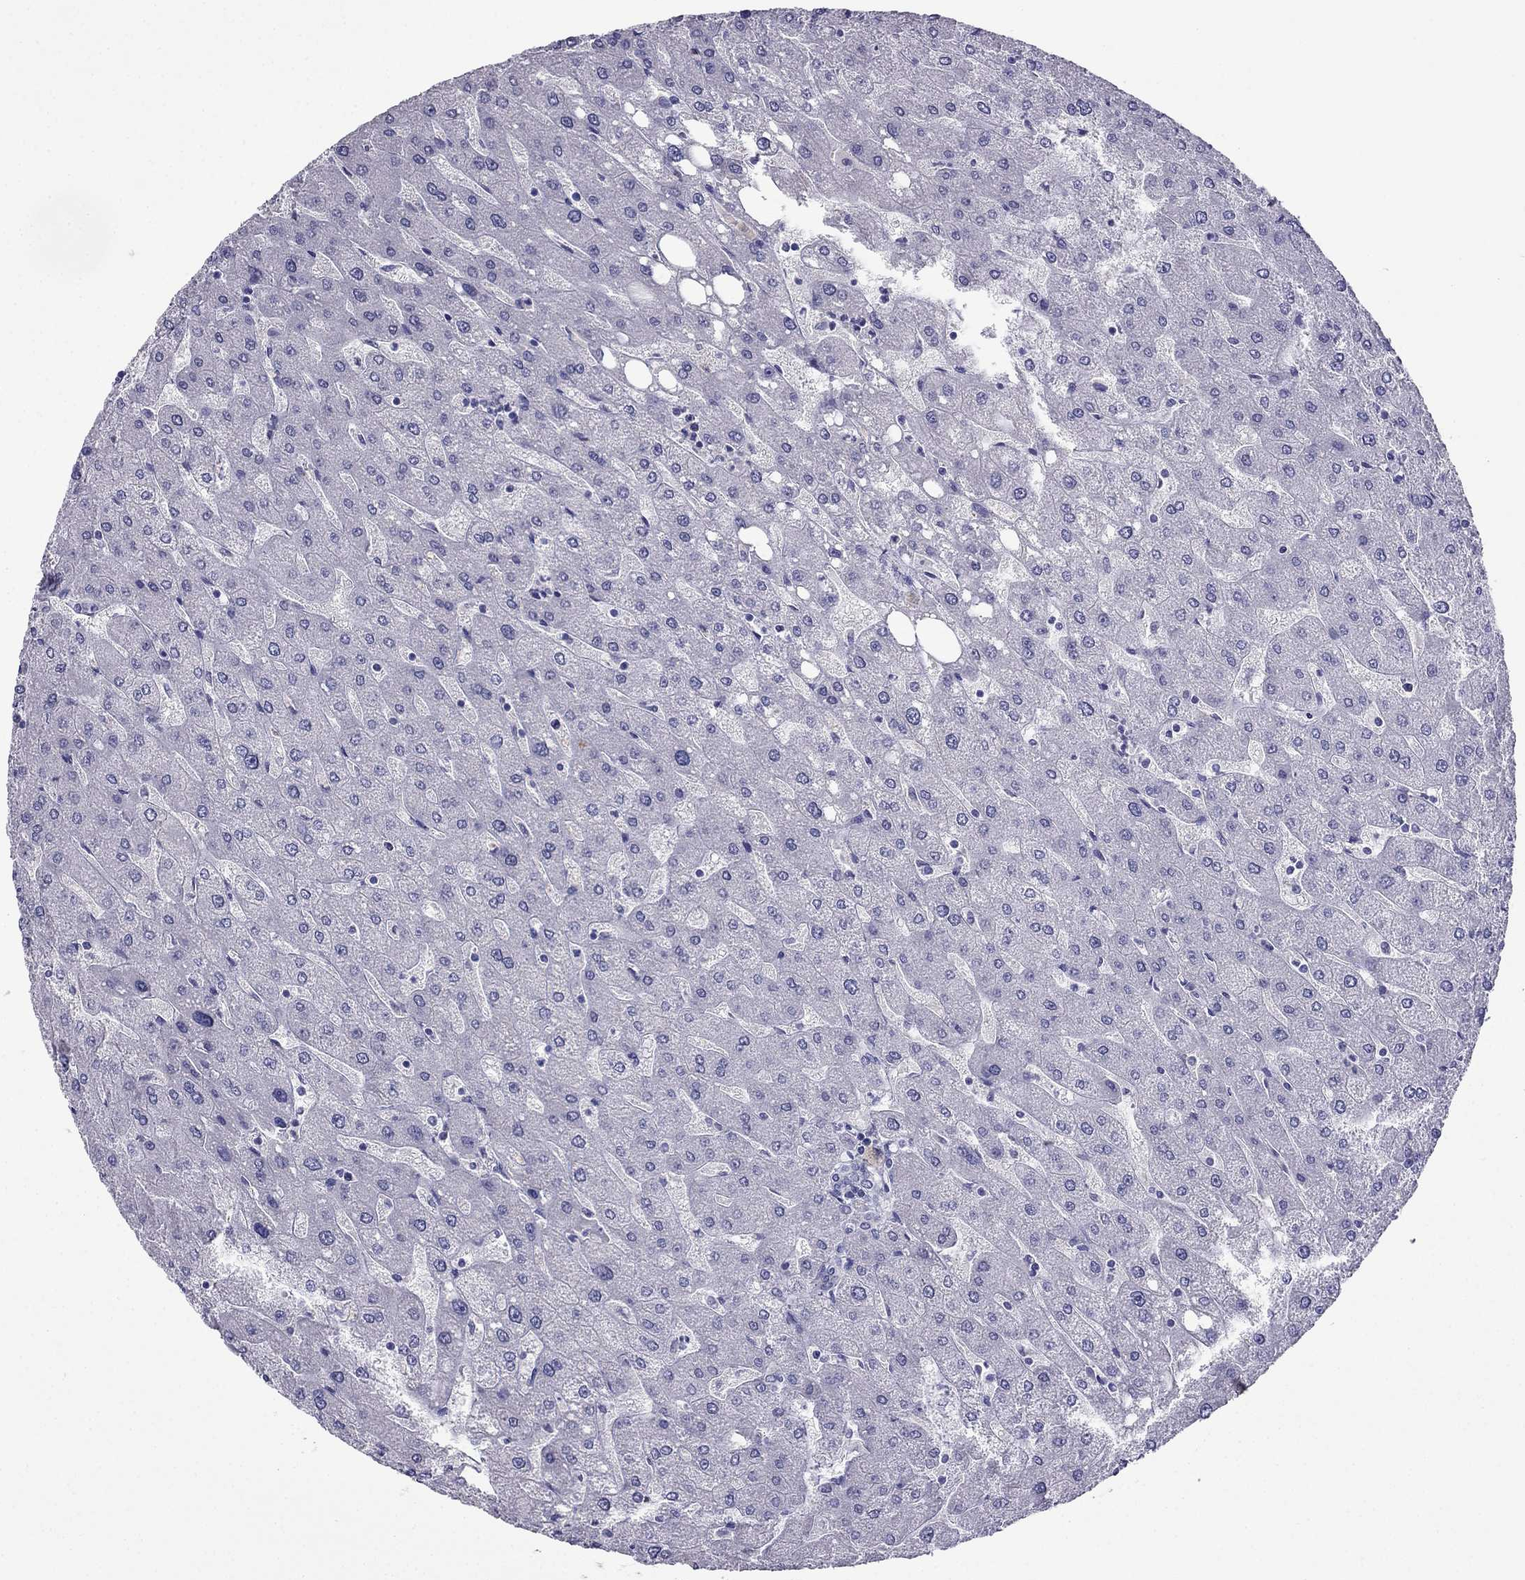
{"staining": {"intensity": "negative", "quantity": "none", "location": "none"}, "tissue": "liver", "cell_type": "Cholangiocytes", "image_type": "normal", "snomed": [{"axis": "morphology", "description": "Normal tissue, NOS"}, {"axis": "topography", "description": "Liver"}], "caption": "There is no significant positivity in cholangiocytes of liver. (DAB IHC with hematoxylin counter stain).", "gene": "SCNN1D", "patient": {"sex": "male", "age": 67}}